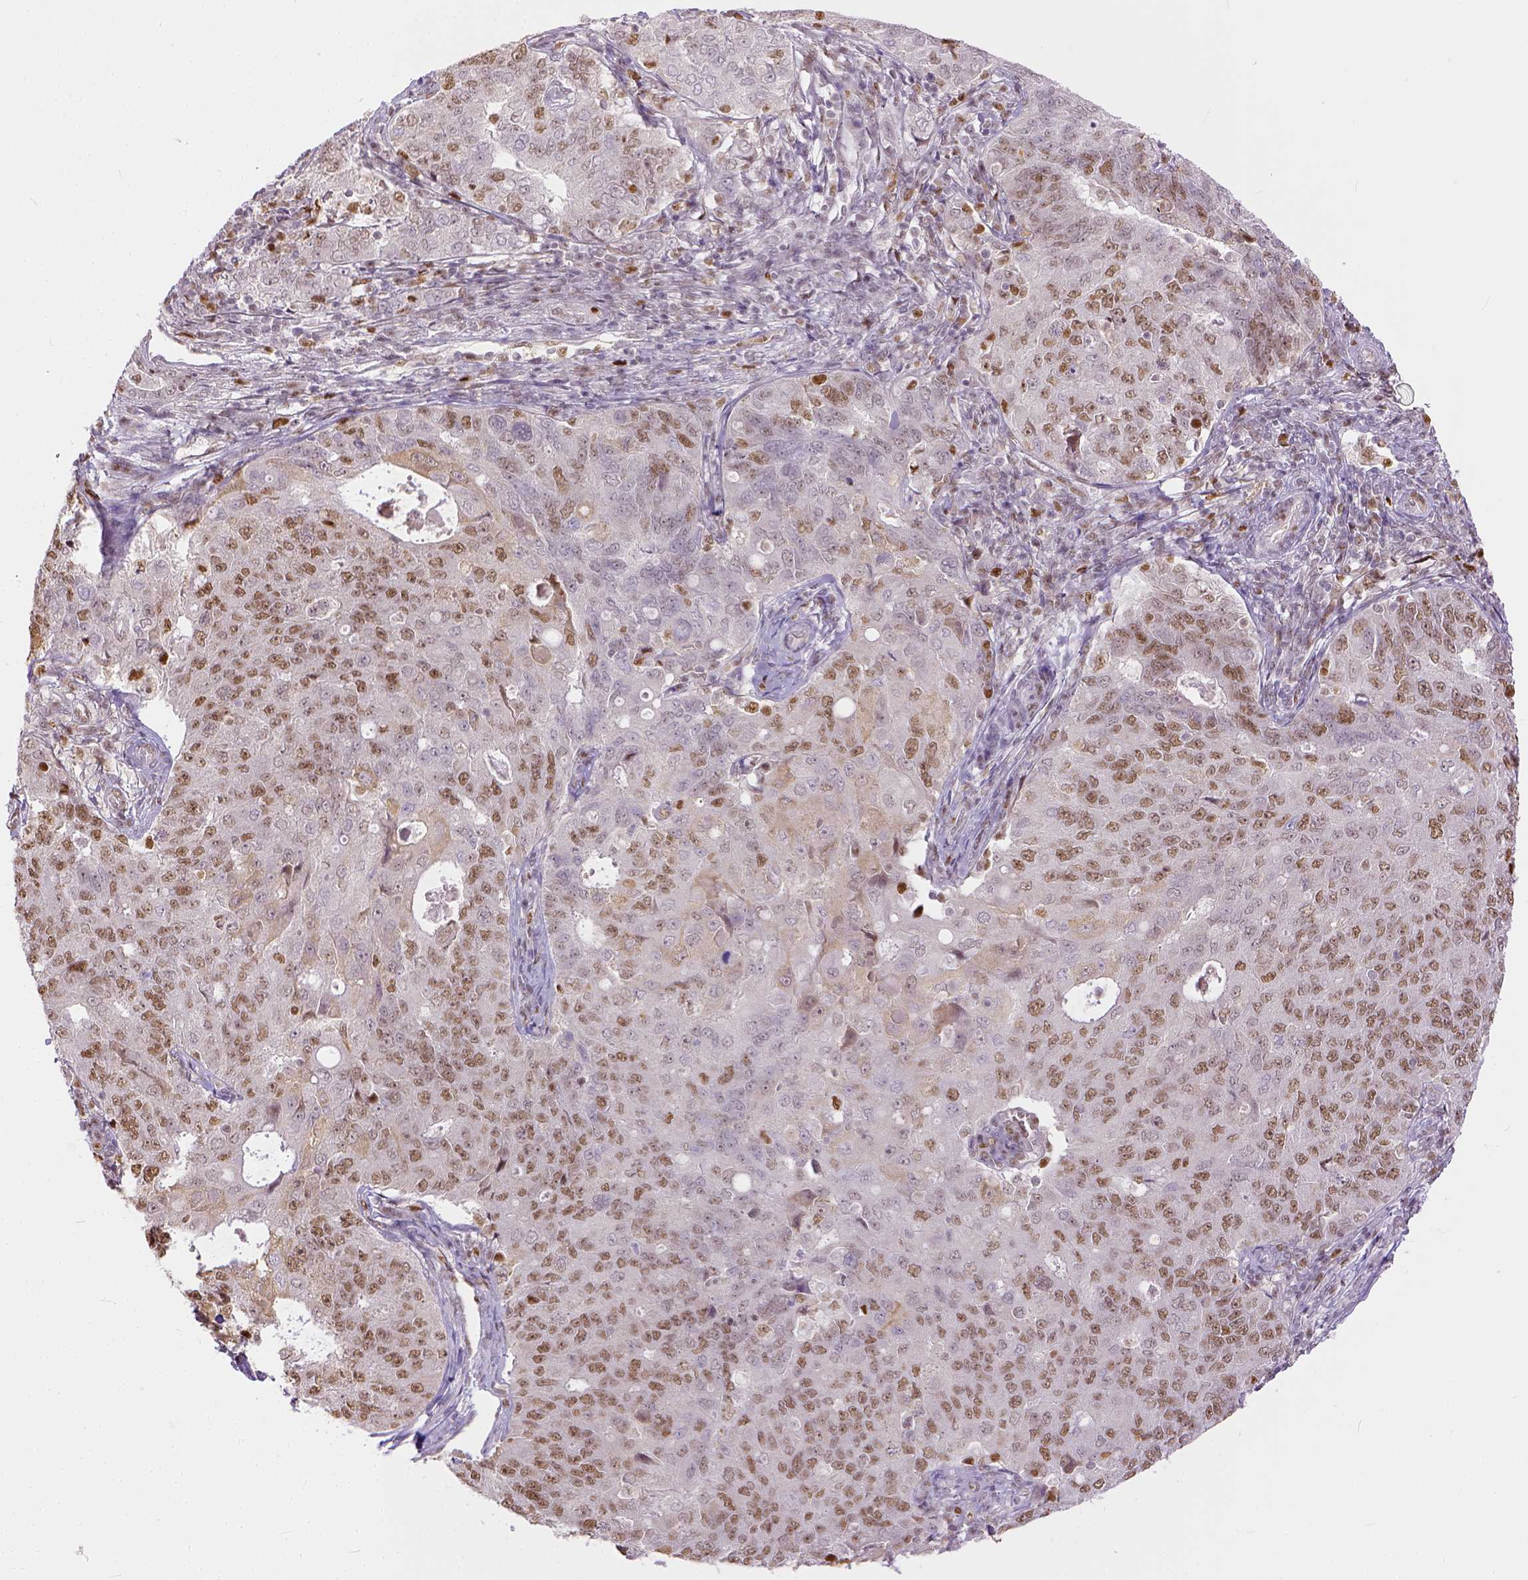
{"staining": {"intensity": "weak", "quantity": "25%-75%", "location": "nuclear"}, "tissue": "endometrial cancer", "cell_type": "Tumor cells", "image_type": "cancer", "snomed": [{"axis": "morphology", "description": "Adenocarcinoma, NOS"}, {"axis": "topography", "description": "Endometrium"}], "caption": "The photomicrograph exhibits immunohistochemical staining of endometrial adenocarcinoma. There is weak nuclear positivity is present in about 25%-75% of tumor cells.", "gene": "ERCC1", "patient": {"sex": "female", "age": 43}}